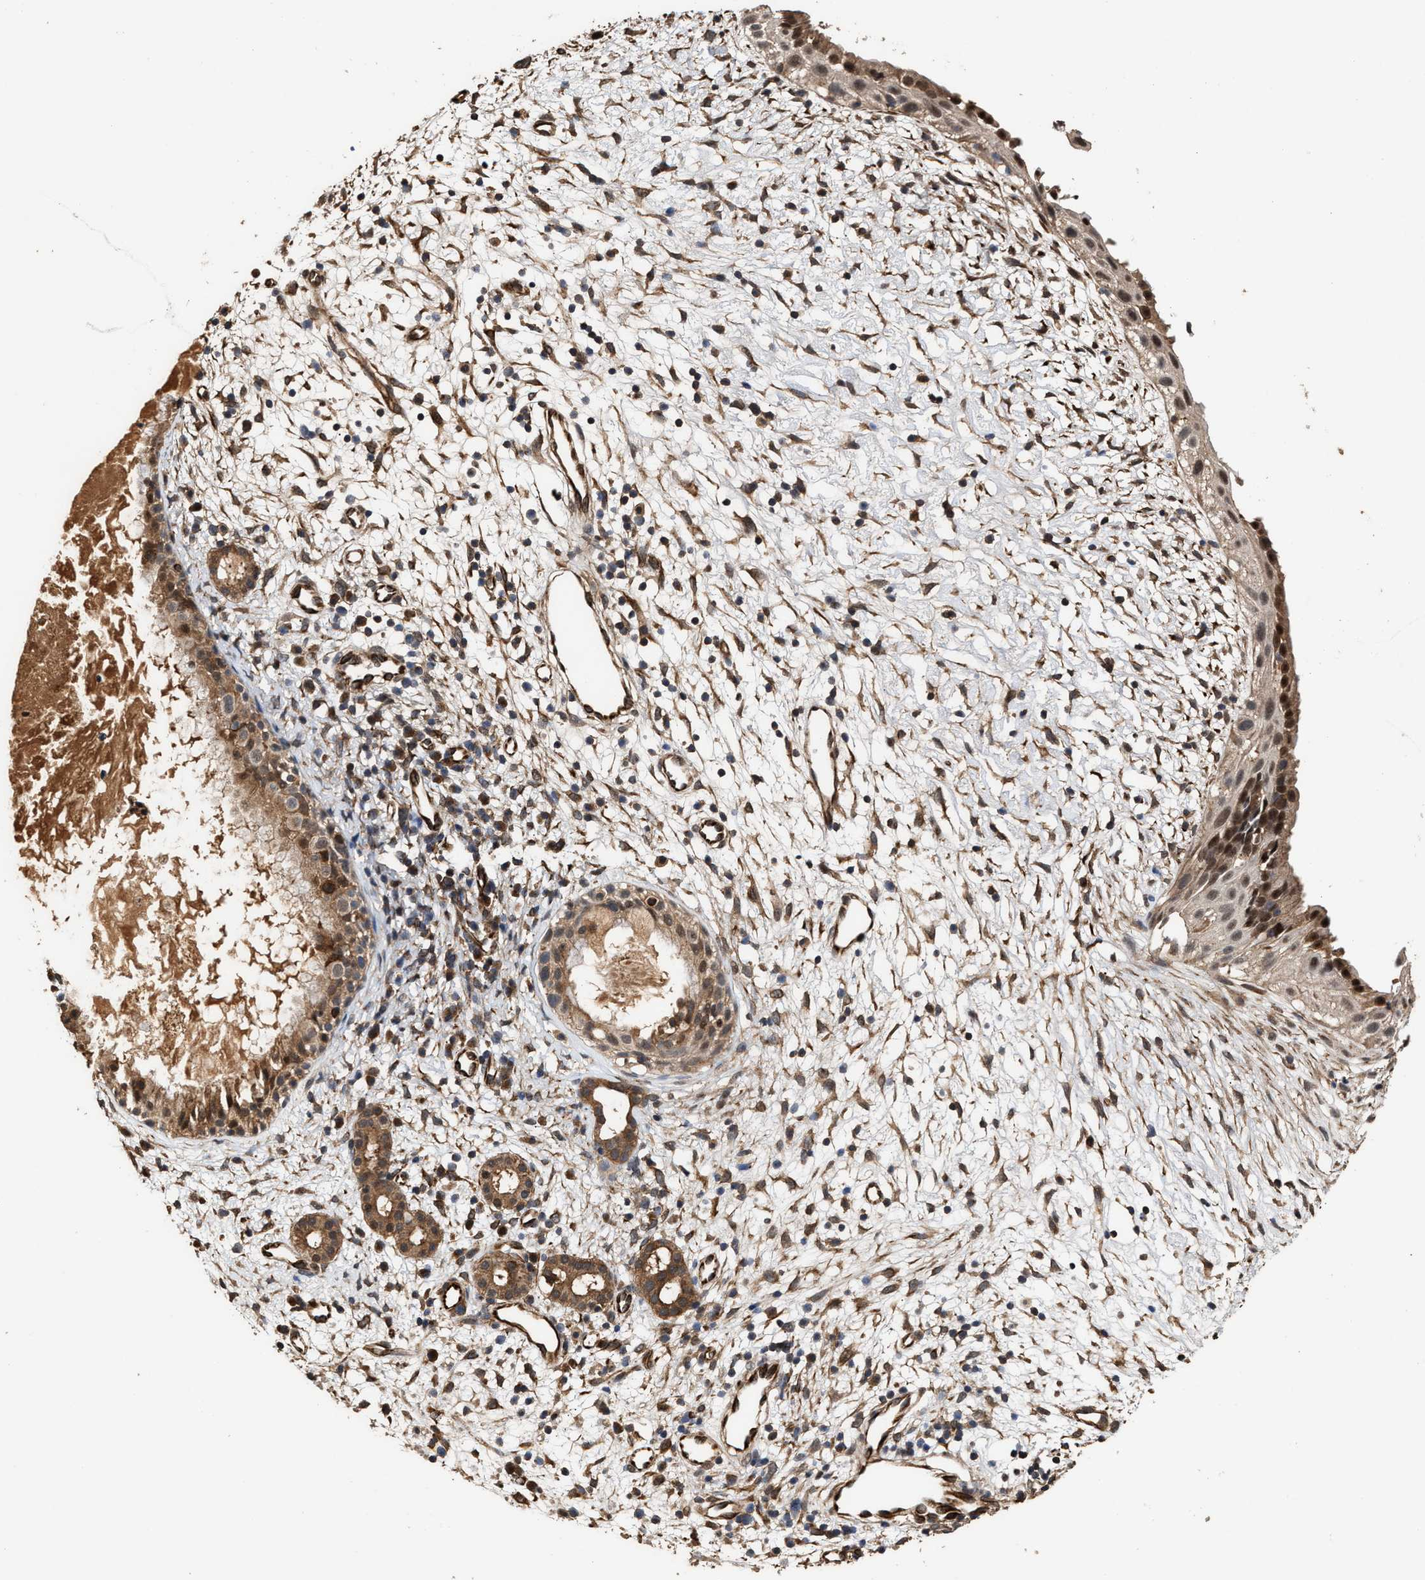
{"staining": {"intensity": "moderate", "quantity": ">75%", "location": "cytoplasmic/membranous,nuclear"}, "tissue": "nasopharynx", "cell_type": "Respiratory epithelial cells", "image_type": "normal", "snomed": [{"axis": "morphology", "description": "Normal tissue, NOS"}, {"axis": "topography", "description": "Nasopharynx"}], "caption": "A high-resolution micrograph shows immunohistochemistry staining of benign nasopharynx, which demonstrates moderate cytoplasmic/membranous,nuclear positivity in approximately >75% of respiratory epithelial cells.", "gene": "ZNHIT6", "patient": {"sex": "male", "age": 22}}